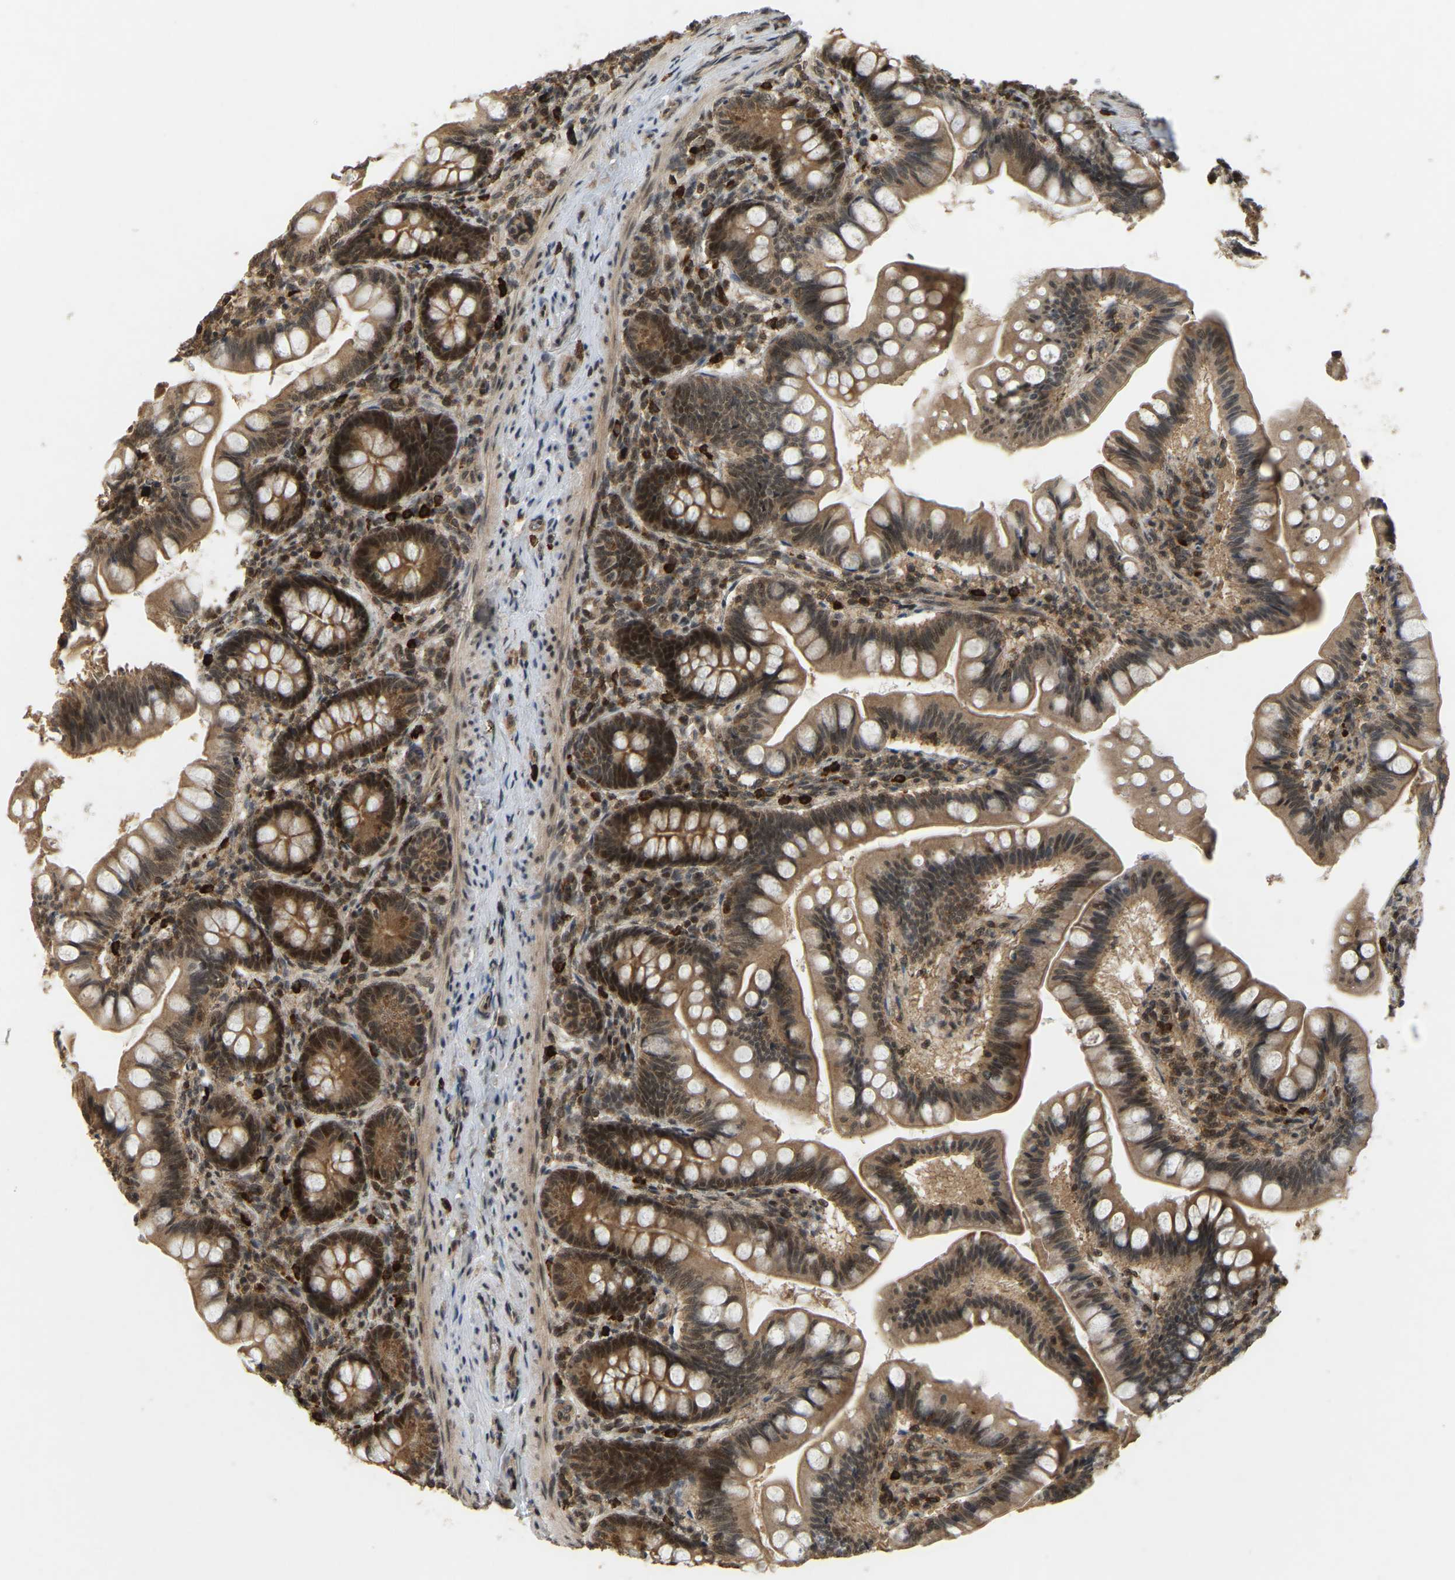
{"staining": {"intensity": "moderate", "quantity": ">75%", "location": "cytoplasmic/membranous,nuclear"}, "tissue": "small intestine", "cell_type": "Glandular cells", "image_type": "normal", "snomed": [{"axis": "morphology", "description": "Normal tissue, NOS"}, {"axis": "topography", "description": "Small intestine"}], "caption": "Glandular cells exhibit moderate cytoplasmic/membranous,nuclear staining in approximately >75% of cells in benign small intestine.", "gene": "BRF2", "patient": {"sex": "male", "age": 7}}